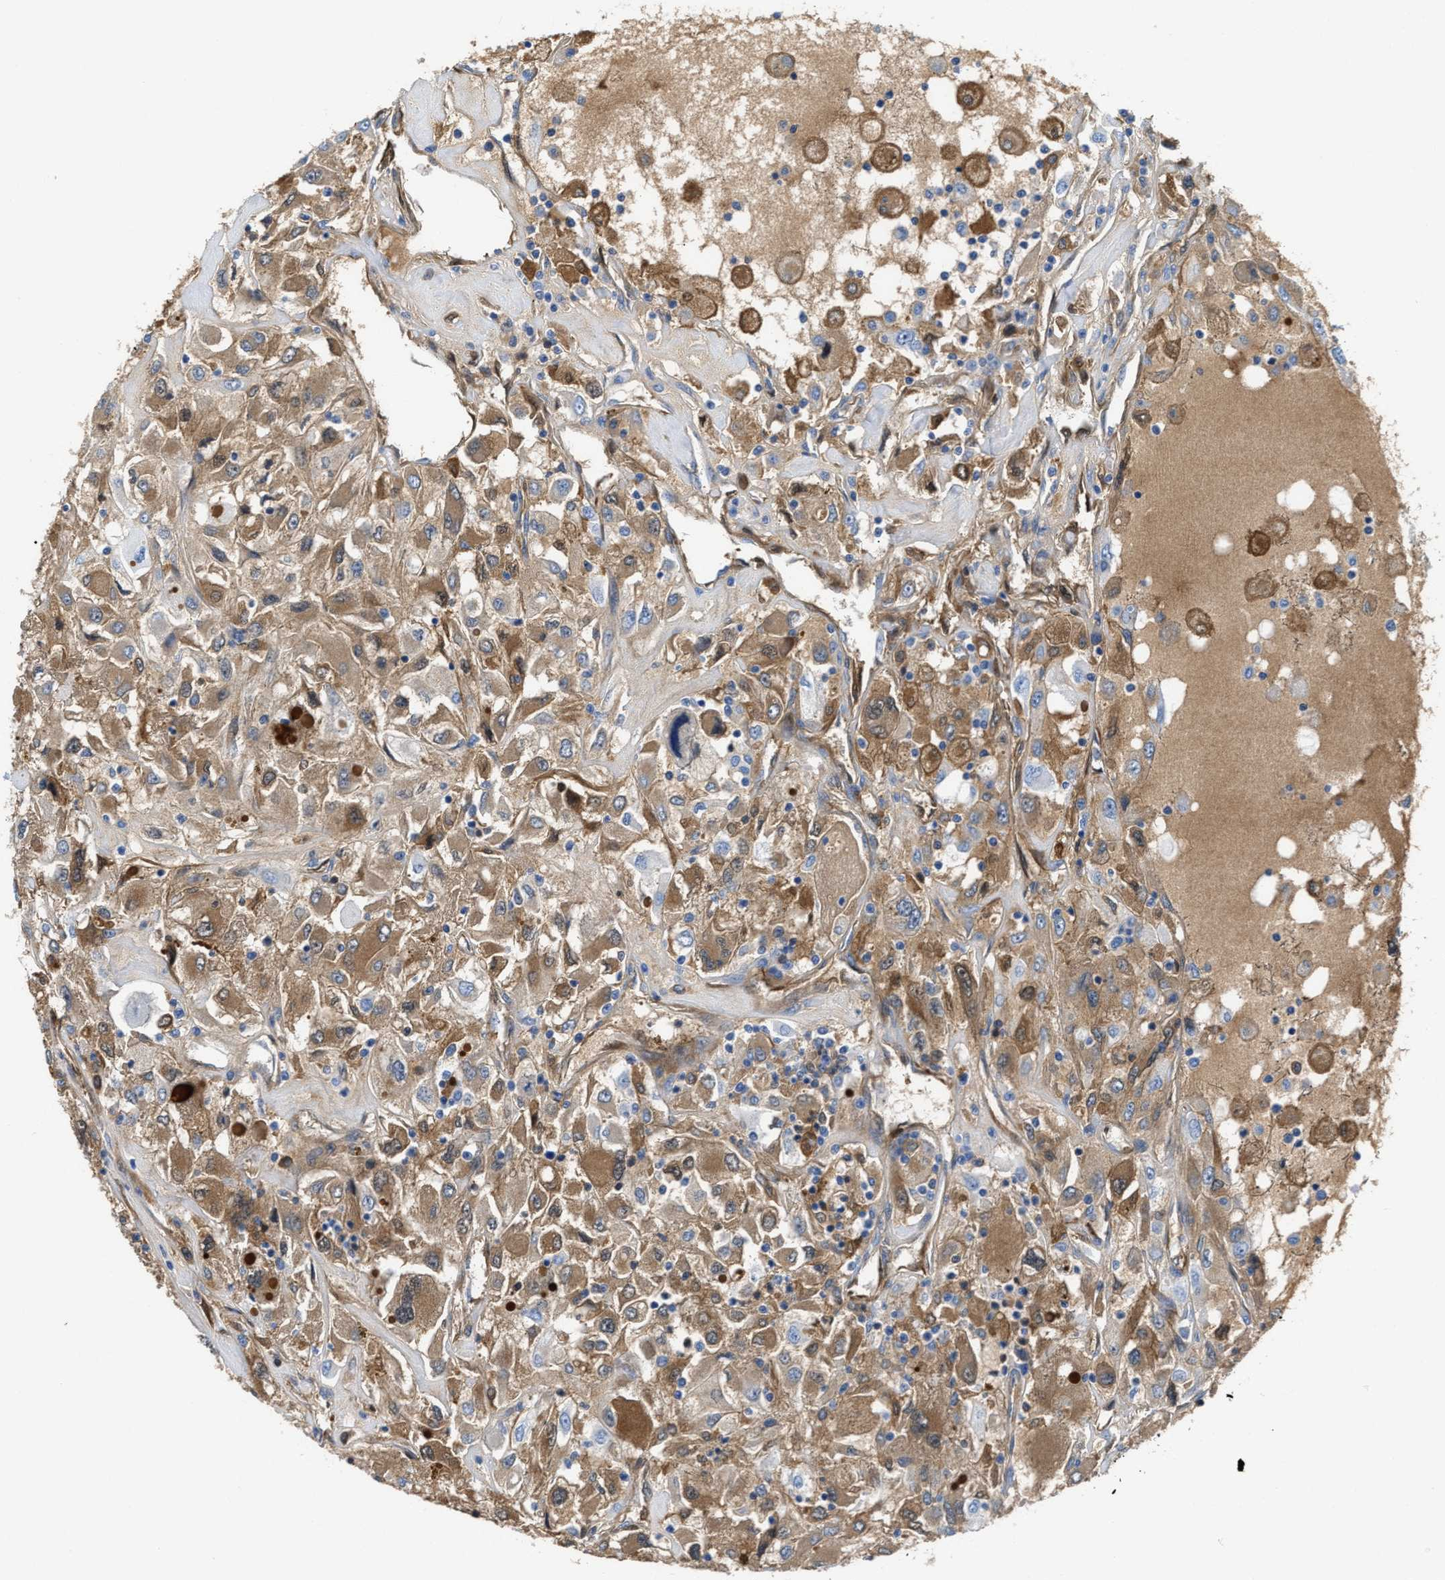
{"staining": {"intensity": "moderate", "quantity": ">75%", "location": "cytoplasmic/membranous"}, "tissue": "renal cancer", "cell_type": "Tumor cells", "image_type": "cancer", "snomed": [{"axis": "morphology", "description": "Adenocarcinoma, NOS"}, {"axis": "topography", "description": "Kidney"}], "caption": "Protein staining by IHC exhibits moderate cytoplasmic/membranous expression in approximately >75% of tumor cells in renal cancer.", "gene": "GC", "patient": {"sex": "female", "age": 52}}